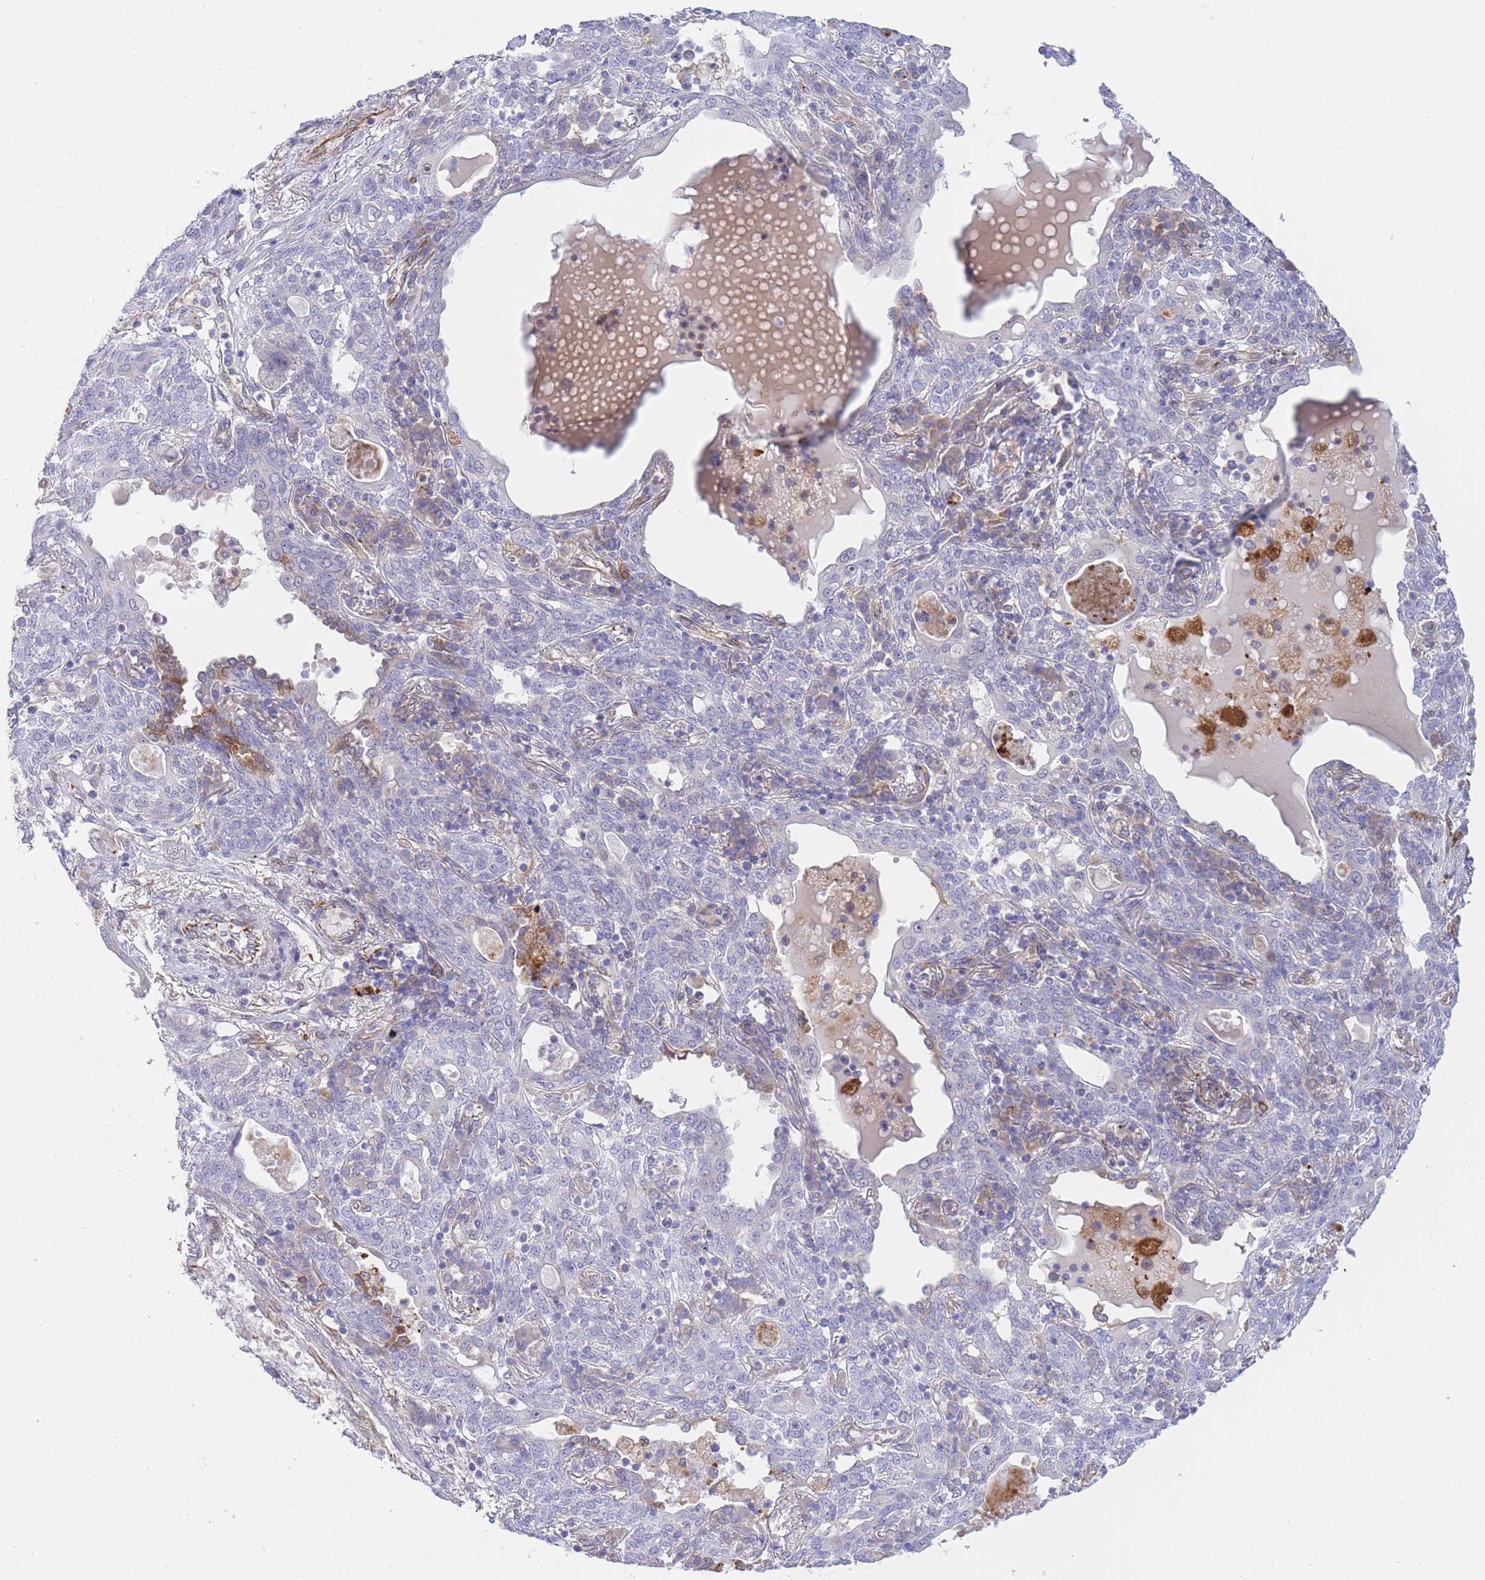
{"staining": {"intensity": "negative", "quantity": "none", "location": "none"}, "tissue": "lung cancer", "cell_type": "Tumor cells", "image_type": "cancer", "snomed": [{"axis": "morphology", "description": "Squamous cell carcinoma, NOS"}, {"axis": "topography", "description": "Lung"}], "caption": "Micrograph shows no significant protein expression in tumor cells of squamous cell carcinoma (lung).", "gene": "ECPAS", "patient": {"sex": "female", "age": 70}}